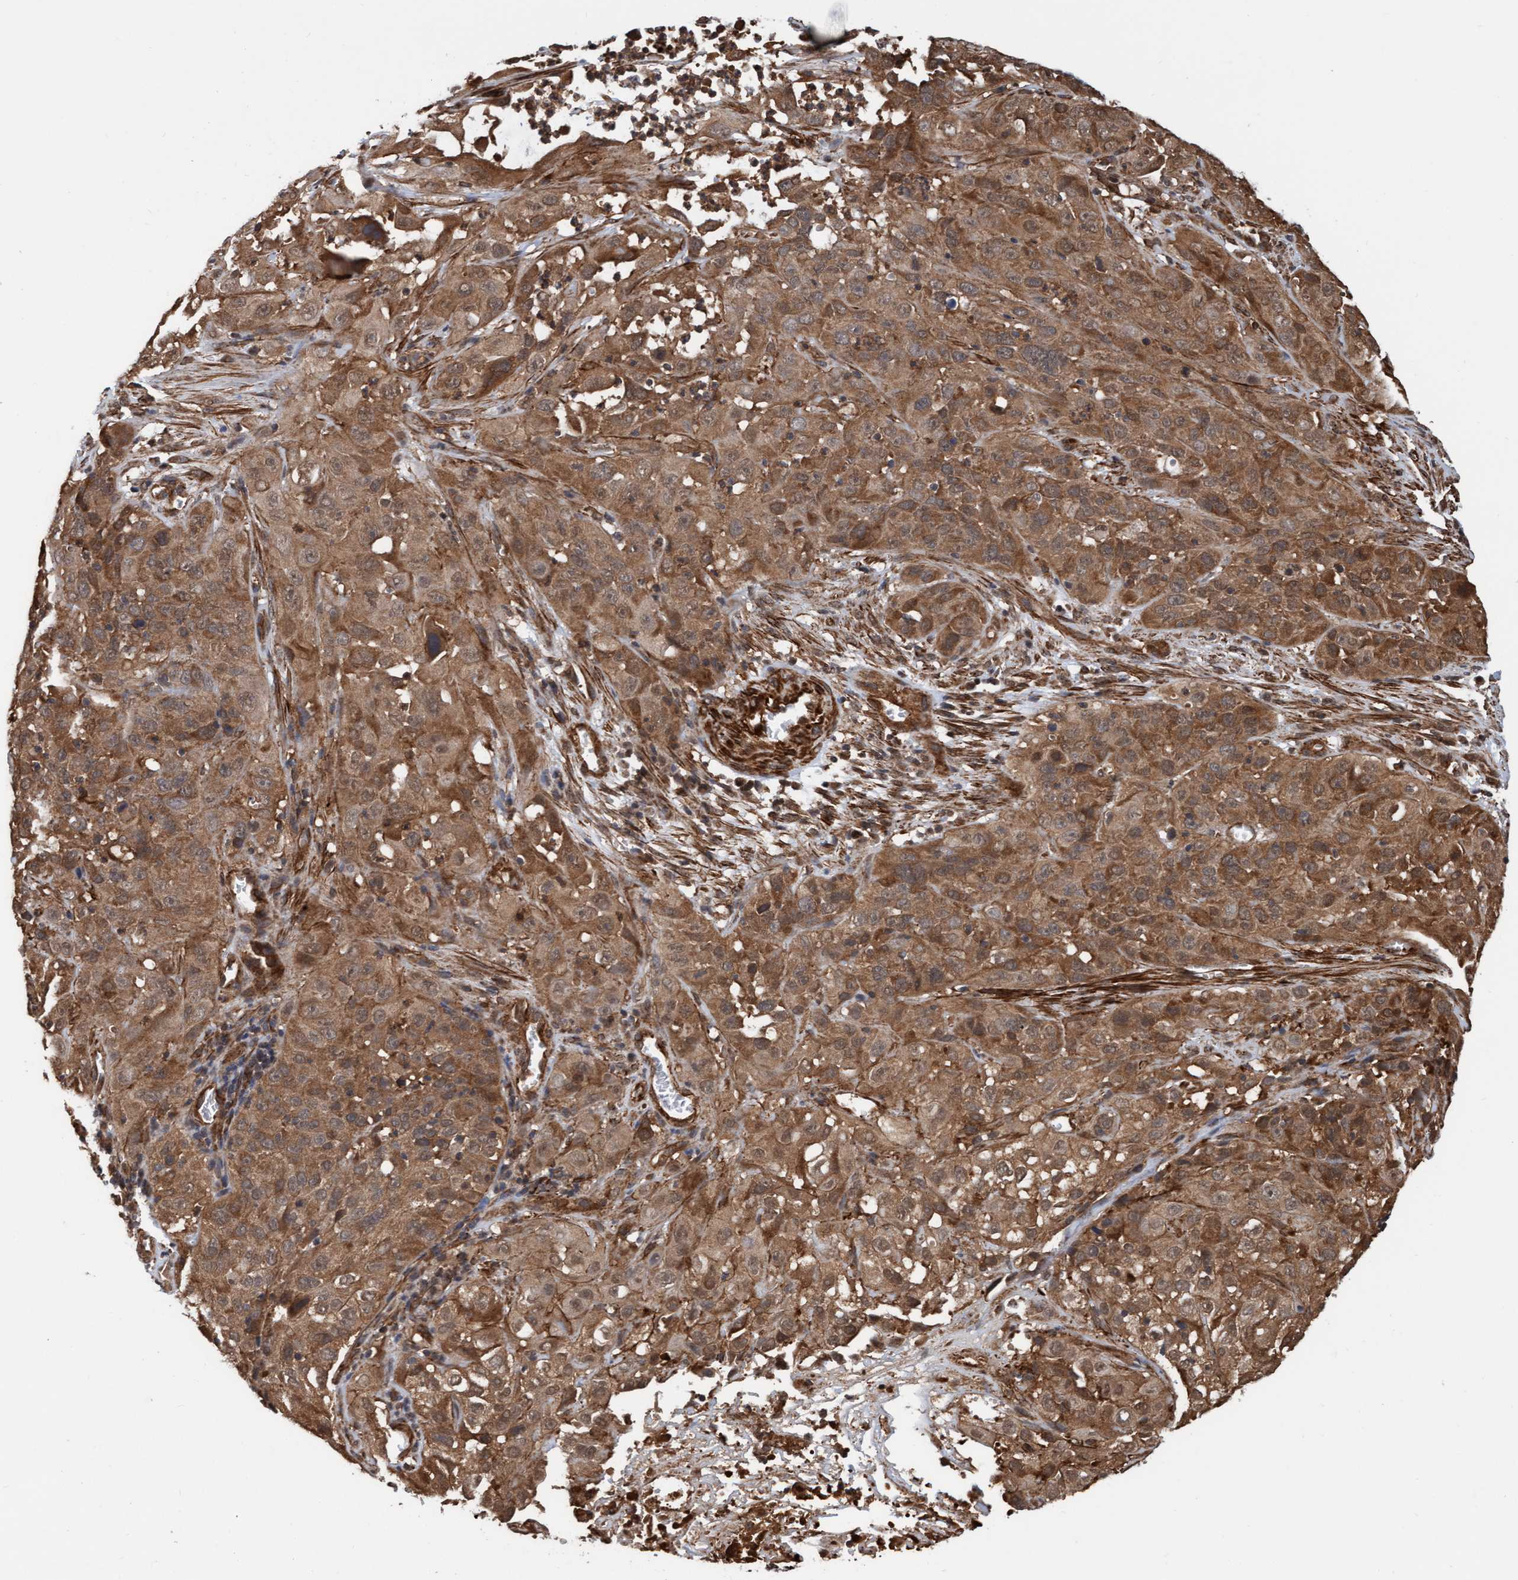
{"staining": {"intensity": "moderate", "quantity": ">75%", "location": "cytoplasmic/membranous,nuclear"}, "tissue": "cervical cancer", "cell_type": "Tumor cells", "image_type": "cancer", "snomed": [{"axis": "morphology", "description": "Squamous cell carcinoma, NOS"}, {"axis": "topography", "description": "Cervix"}], "caption": "Tumor cells show medium levels of moderate cytoplasmic/membranous and nuclear positivity in approximately >75% of cells in cervical squamous cell carcinoma.", "gene": "STXBP4", "patient": {"sex": "female", "age": 32}}